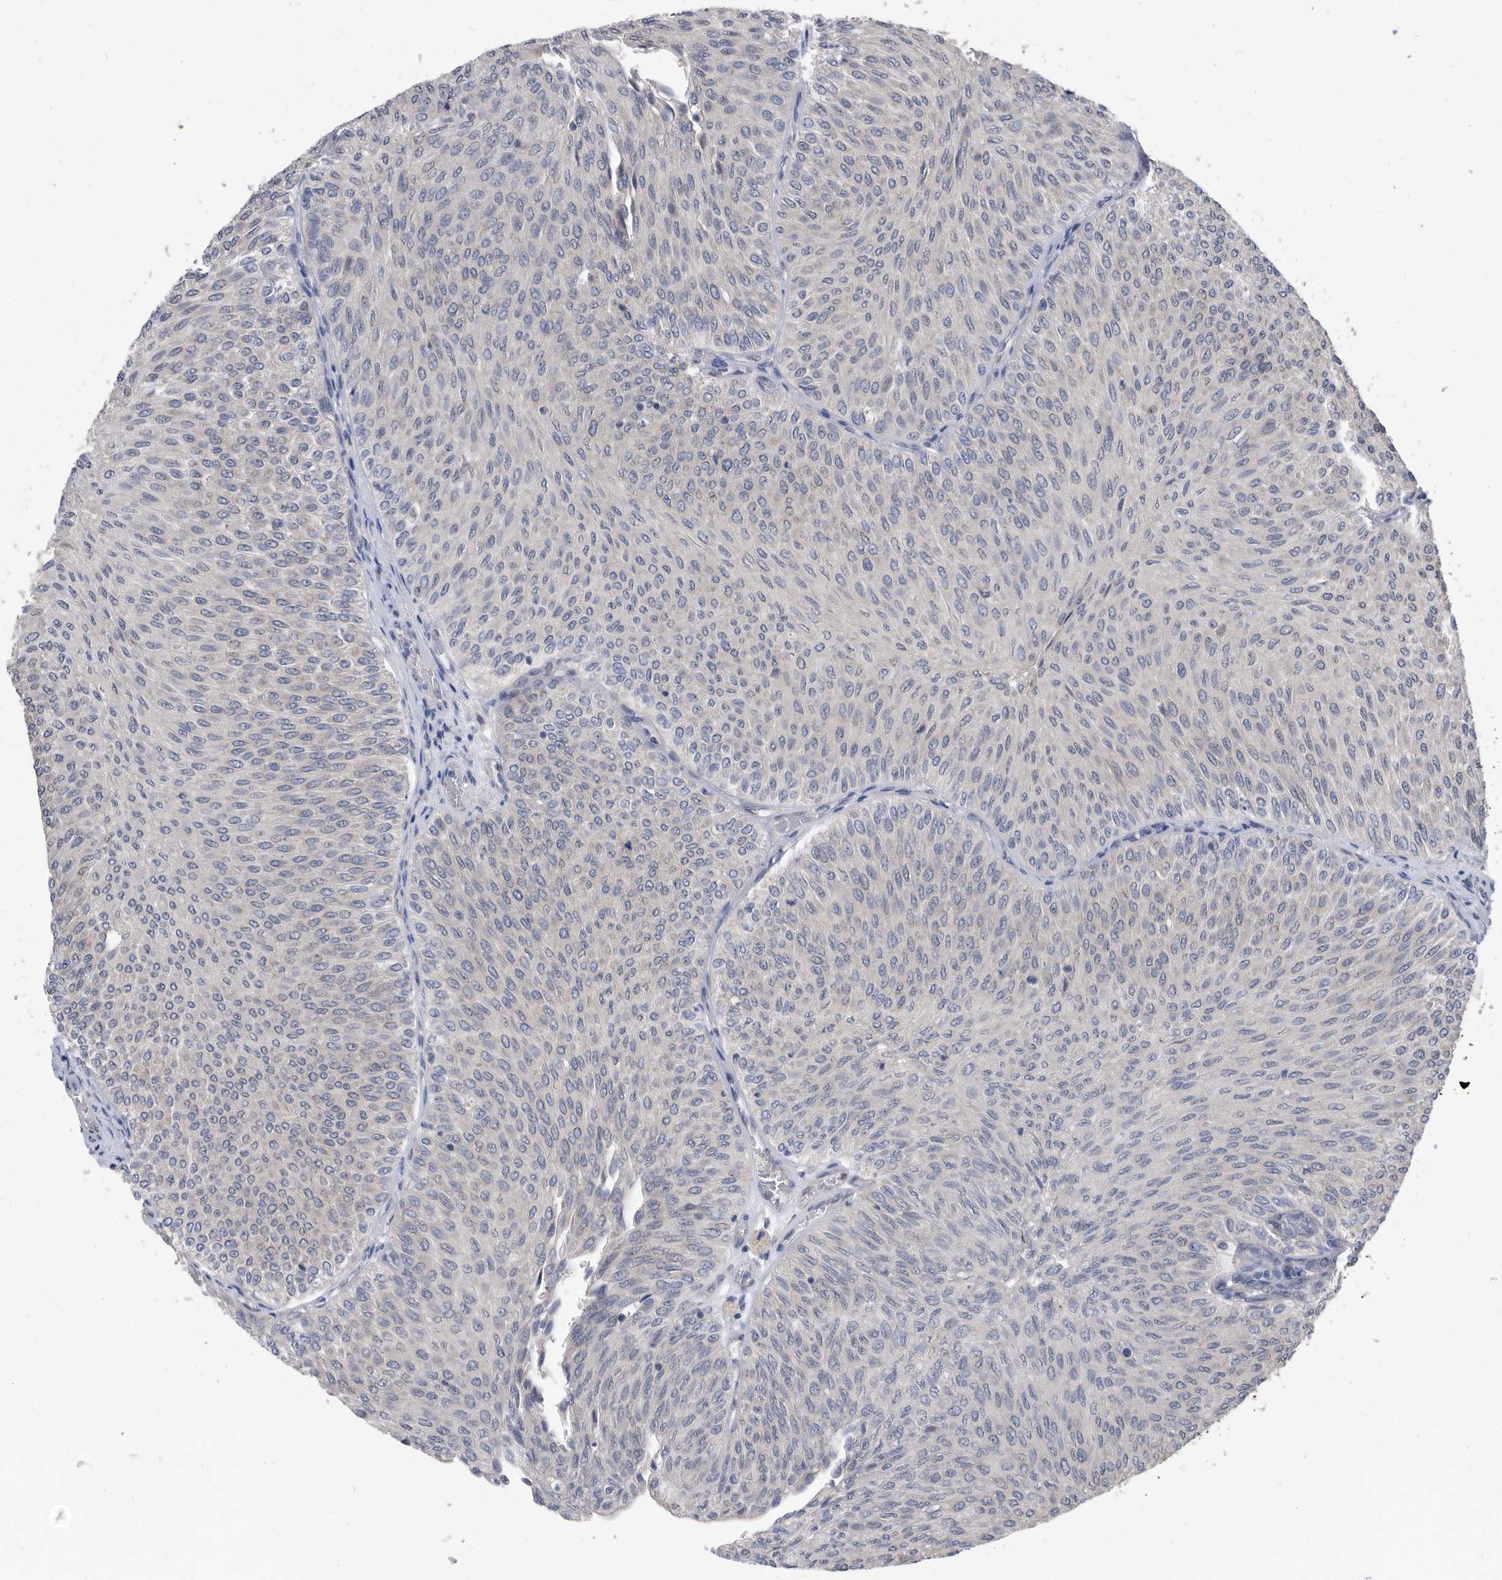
{"staining": {"intensity": "weak", "quantity": "<25%", "location": "cytoplasmic/membranous"}, "tissue": "urothelial cancer", "cell_type": "Tumor cells", "image_type": "cancer", "snomed": [{"axis": "morphology", "description": "Urothelial carcinoma, Low grade"}, {"axis": "topography", "description": "Urinary bladder"}], "caption": "IHC of urothelial cancer displays no staining in tumor cells. Nuclei are stained in blue.", "gene": "CCT4", "patient": {"sex": "male", "age": 78}}